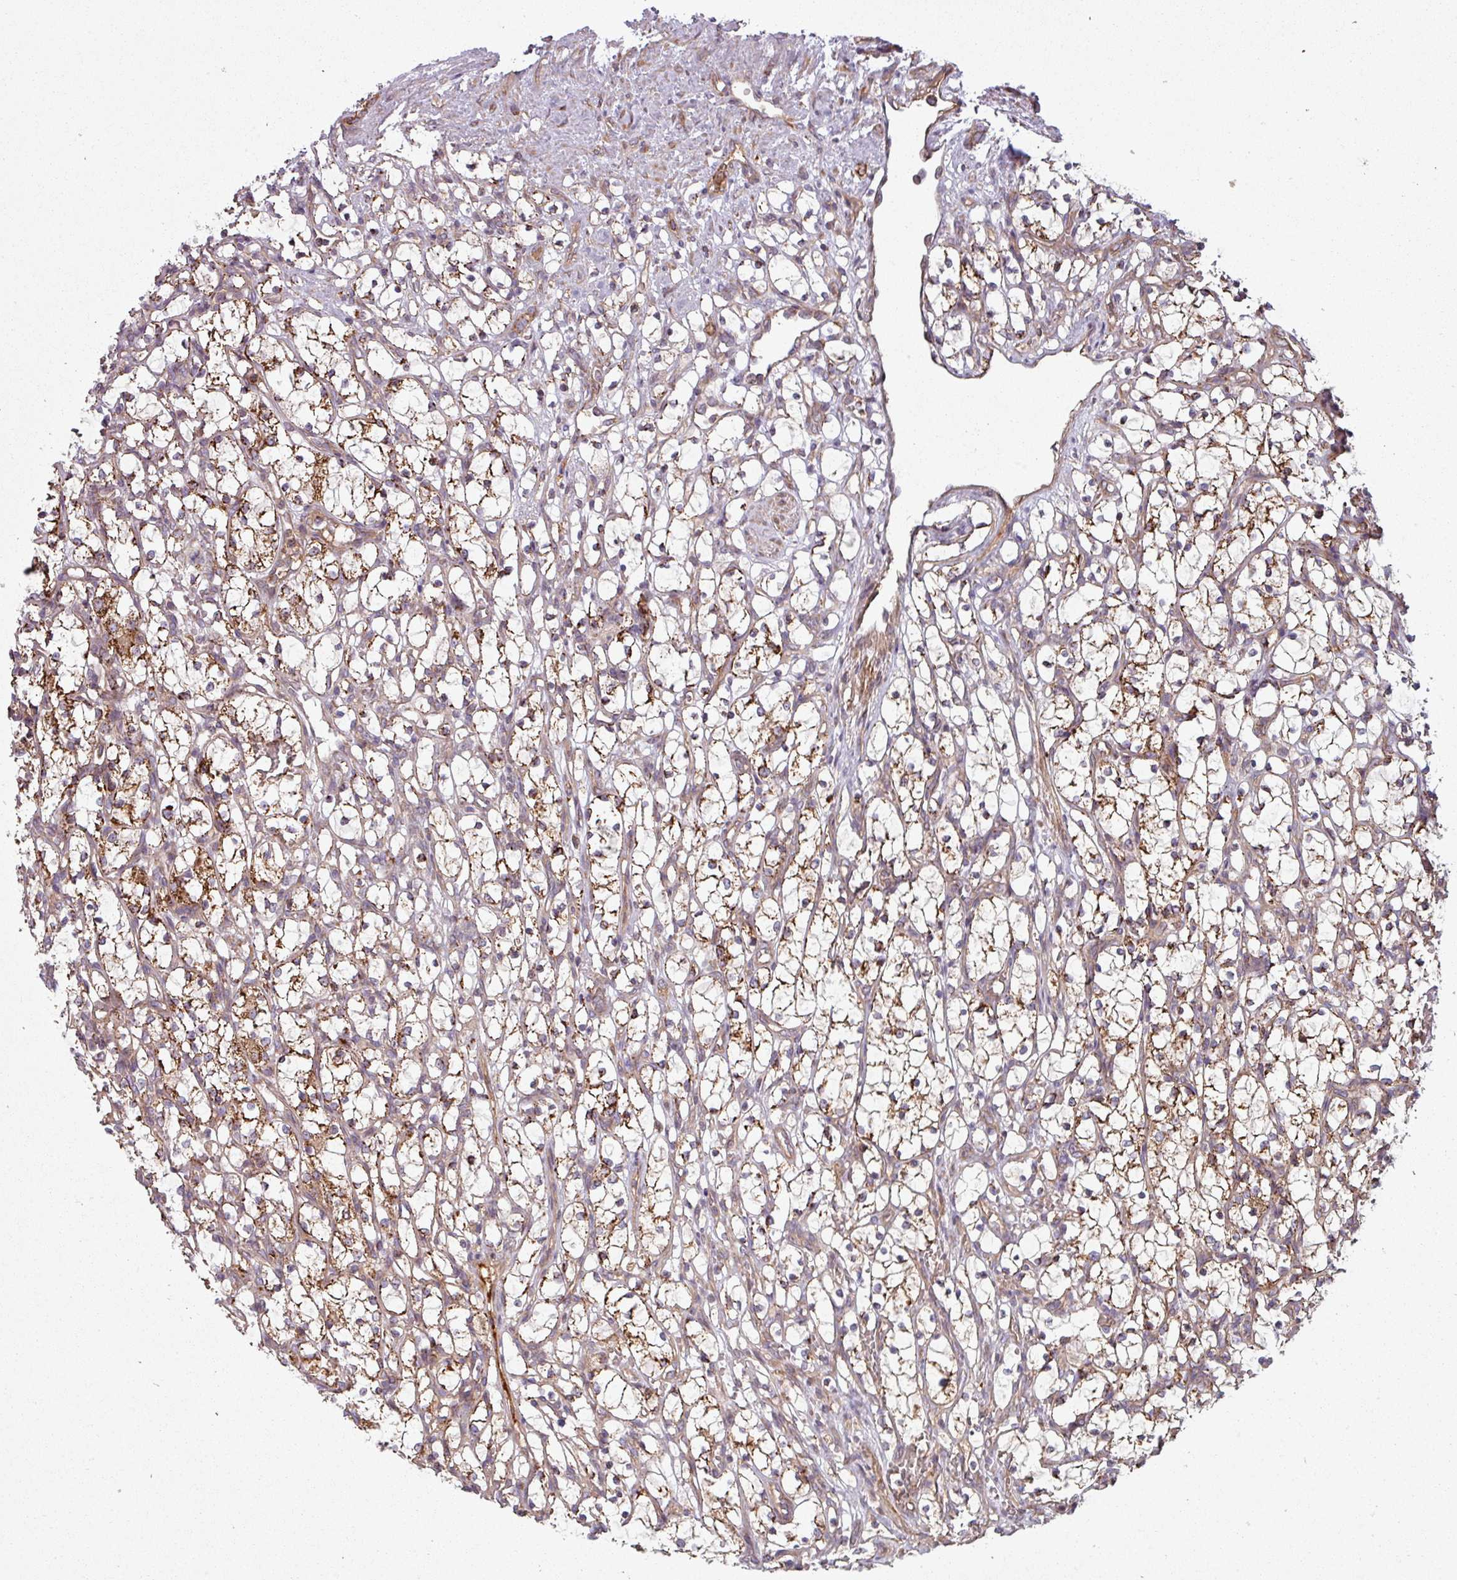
{"staining": {"intensity": "moderate", "quantity": "25%-75%", "location": "cytoplasmic/membranous"}, "tissue": "renal cancer", "cell_type": "Tumor cells", "image_type": "cancer", "snomed": [{"axis": "morphology", "description": "Adenocarcinoma, NOS"}, {"axis": "topography", "description": "Kidney"}], "caption": "High-magnification brightfield microscopy of renal adenocarcinoma stained with DAB (brown) and counterstained with hematoxylin (blue). tumor cells exhibit moderate cytoplasmic/membranous staining is present in approximately25%-75% of cells. The staining was performed using DAB, with brown indicating positive protein expression. Nuclei are stained blue with hematoxylin.", "gene": "SNRNP25", "patient": {"sex": "female", "age": 69}}